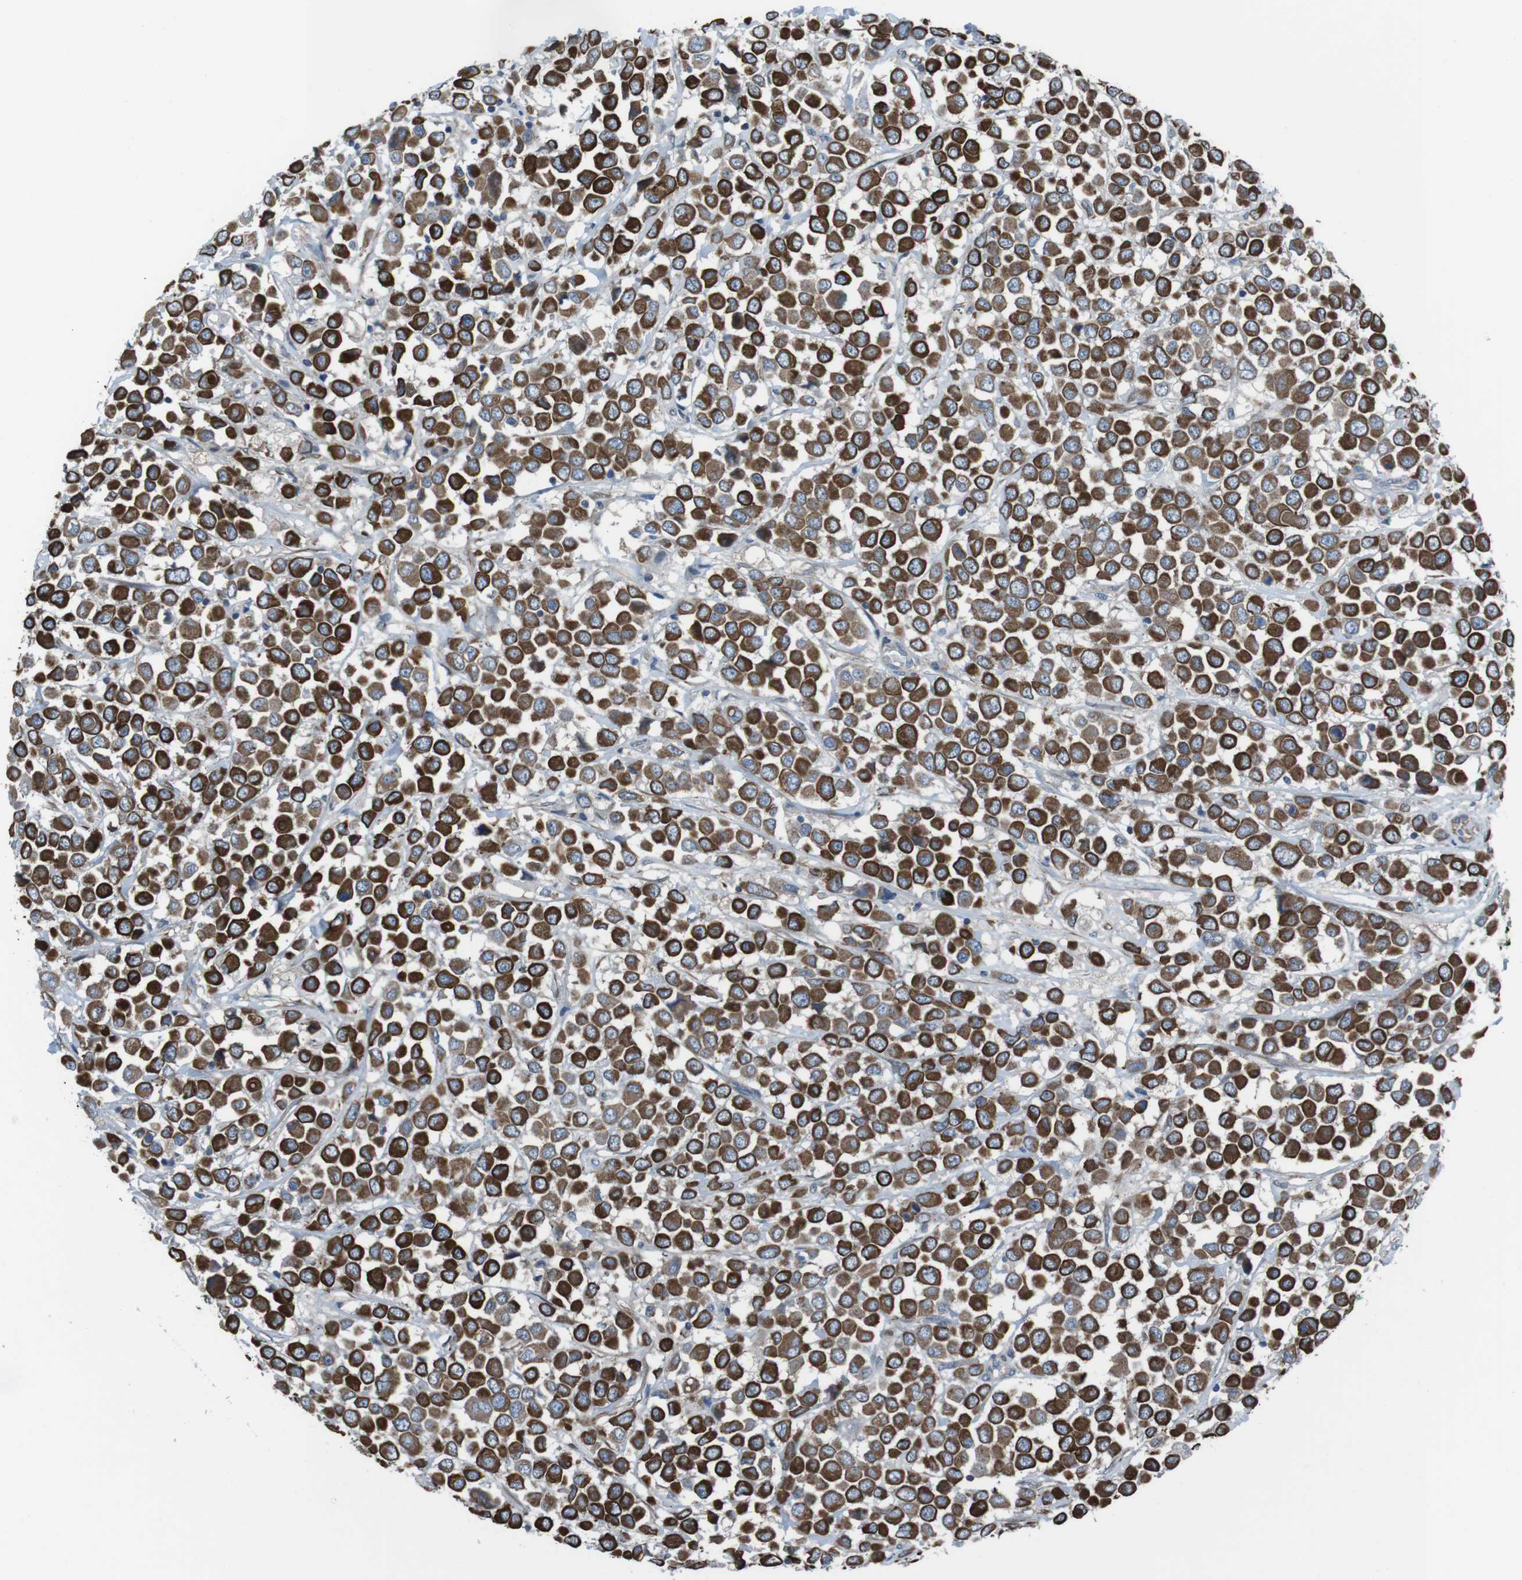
{"staining": {"intensity": "strong", "quantity": ">75%", "location": "cytoplasmic/membranous"}, "tissue": "breast cancer", "cell_type": "Tumor cells", "image_type": "cancer", "snomed": [{"axis": "morphology", "description": "Duct carcinoma"}, {"axis": "topography", "description": "Breast"}], "caption": "Breast cancer (infiltrating ductal carcinoma) stained with DAB immunohistochemistry (IHC) displays high levels of strong cytoplasmic/membranous staining in about >75% of tumor cells. Immunohistochemistry stains the protein in brown and the nuclei are stained blue.", "gene": "FAM174B", "patient": {"sex": "female", "age": 61}}